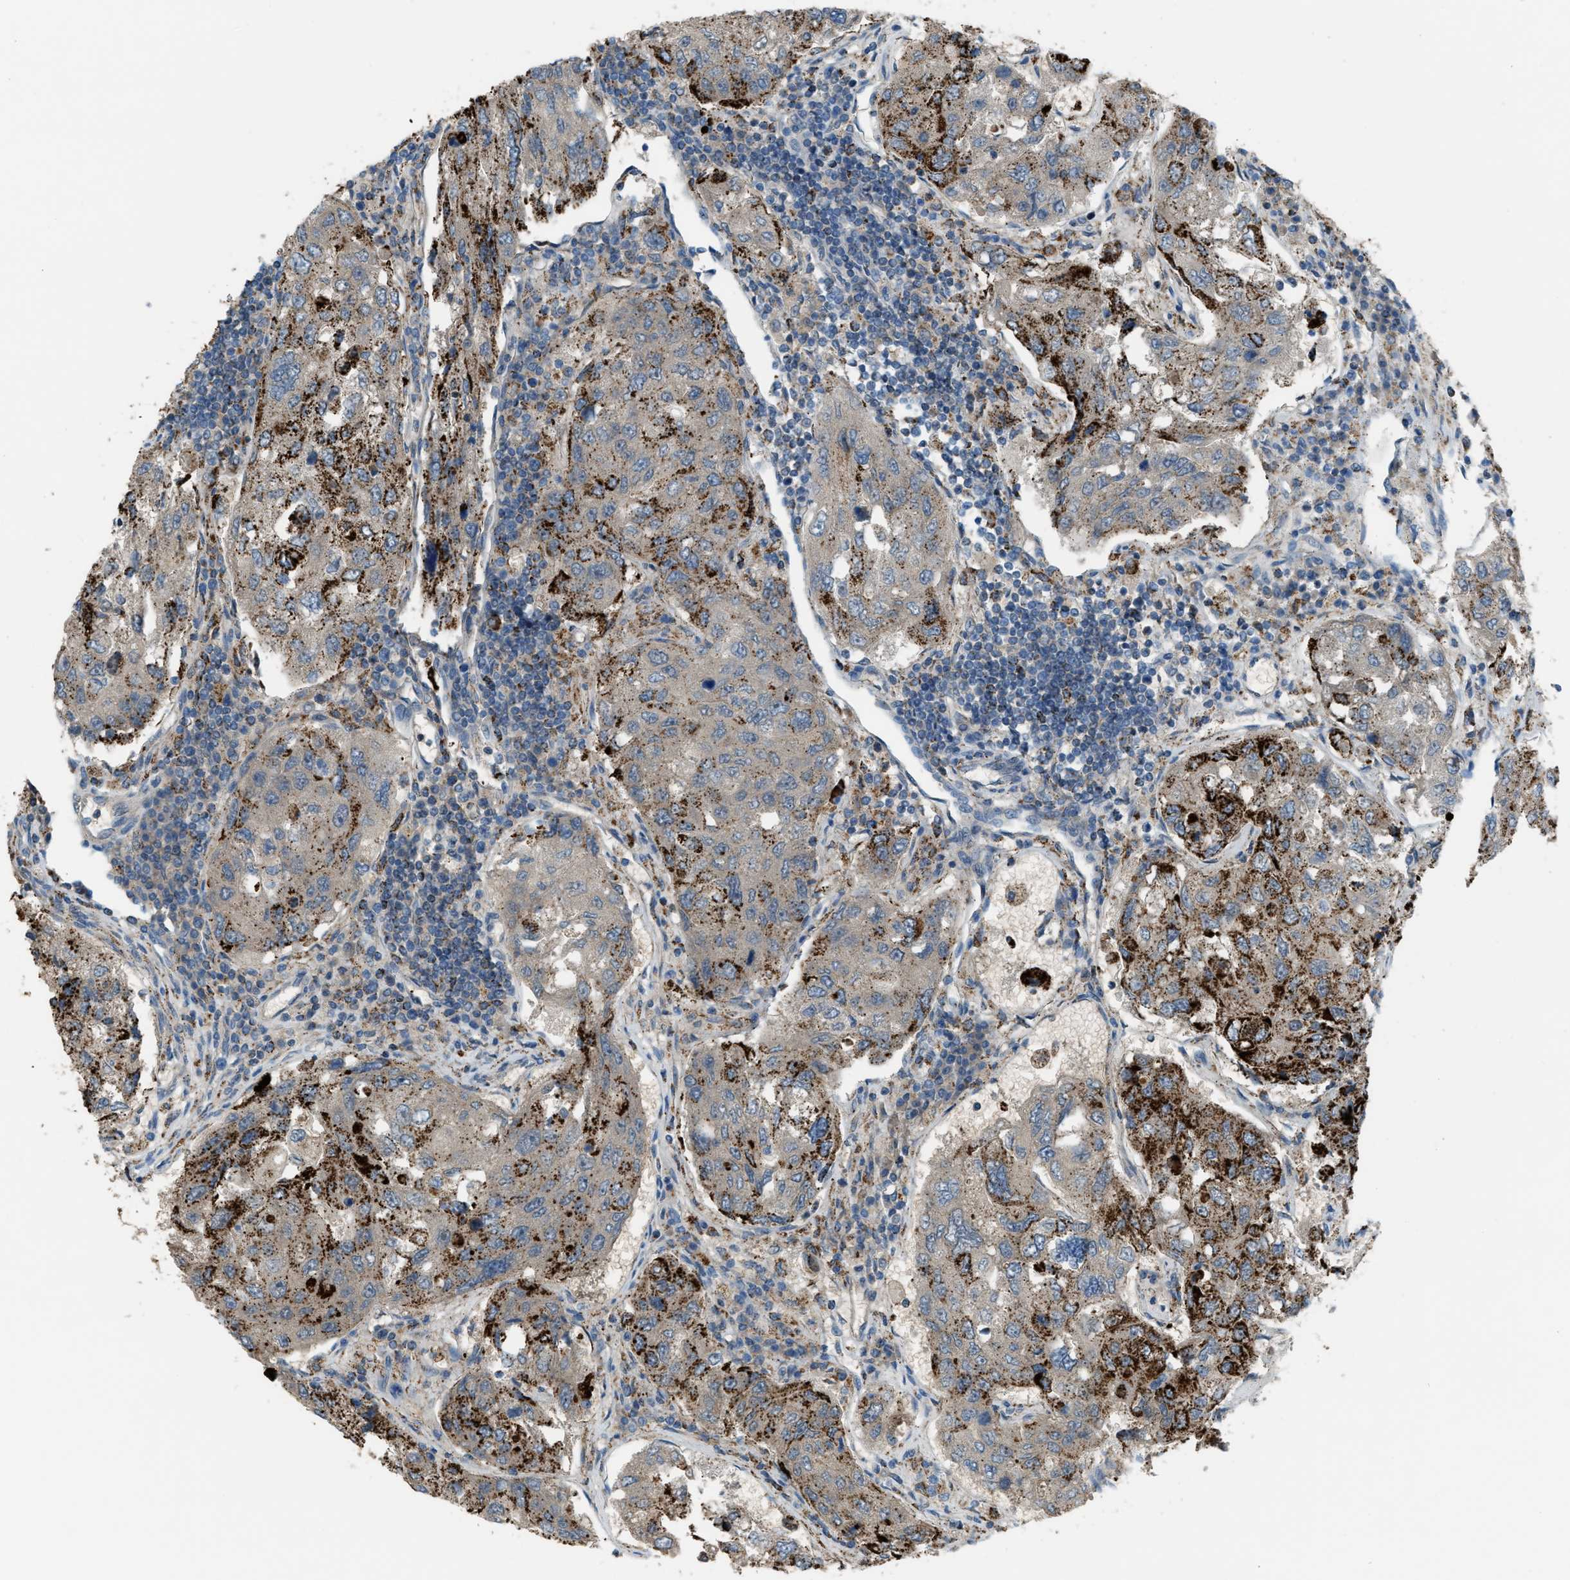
{"staining": {"intensity": "moderate", "quantity": ">75%", "location": "cytoplasmic/membranous"}, "tissue": "urothelial cancer", "cell_type": "Tumor cells", "image_type": "cancer", "snomed": [{"axis": "morphology", "description": "Urothelial carcinoma, High grade"}, {"axis": "topography", "description": "Lymph node"}, {"axis": "topography", "description": "Urinary bladder"}], "caption": "Moderate cytoplasmic/membranous protein positivity is appreciated in approximately >75% of tumor cells in high-grade urothelial carcinoma. (DAB IHC, brown staining for protein, blue staining for nuclei).", "gene": "MDH2", "patient": {"sex": "male", "age": 51}}